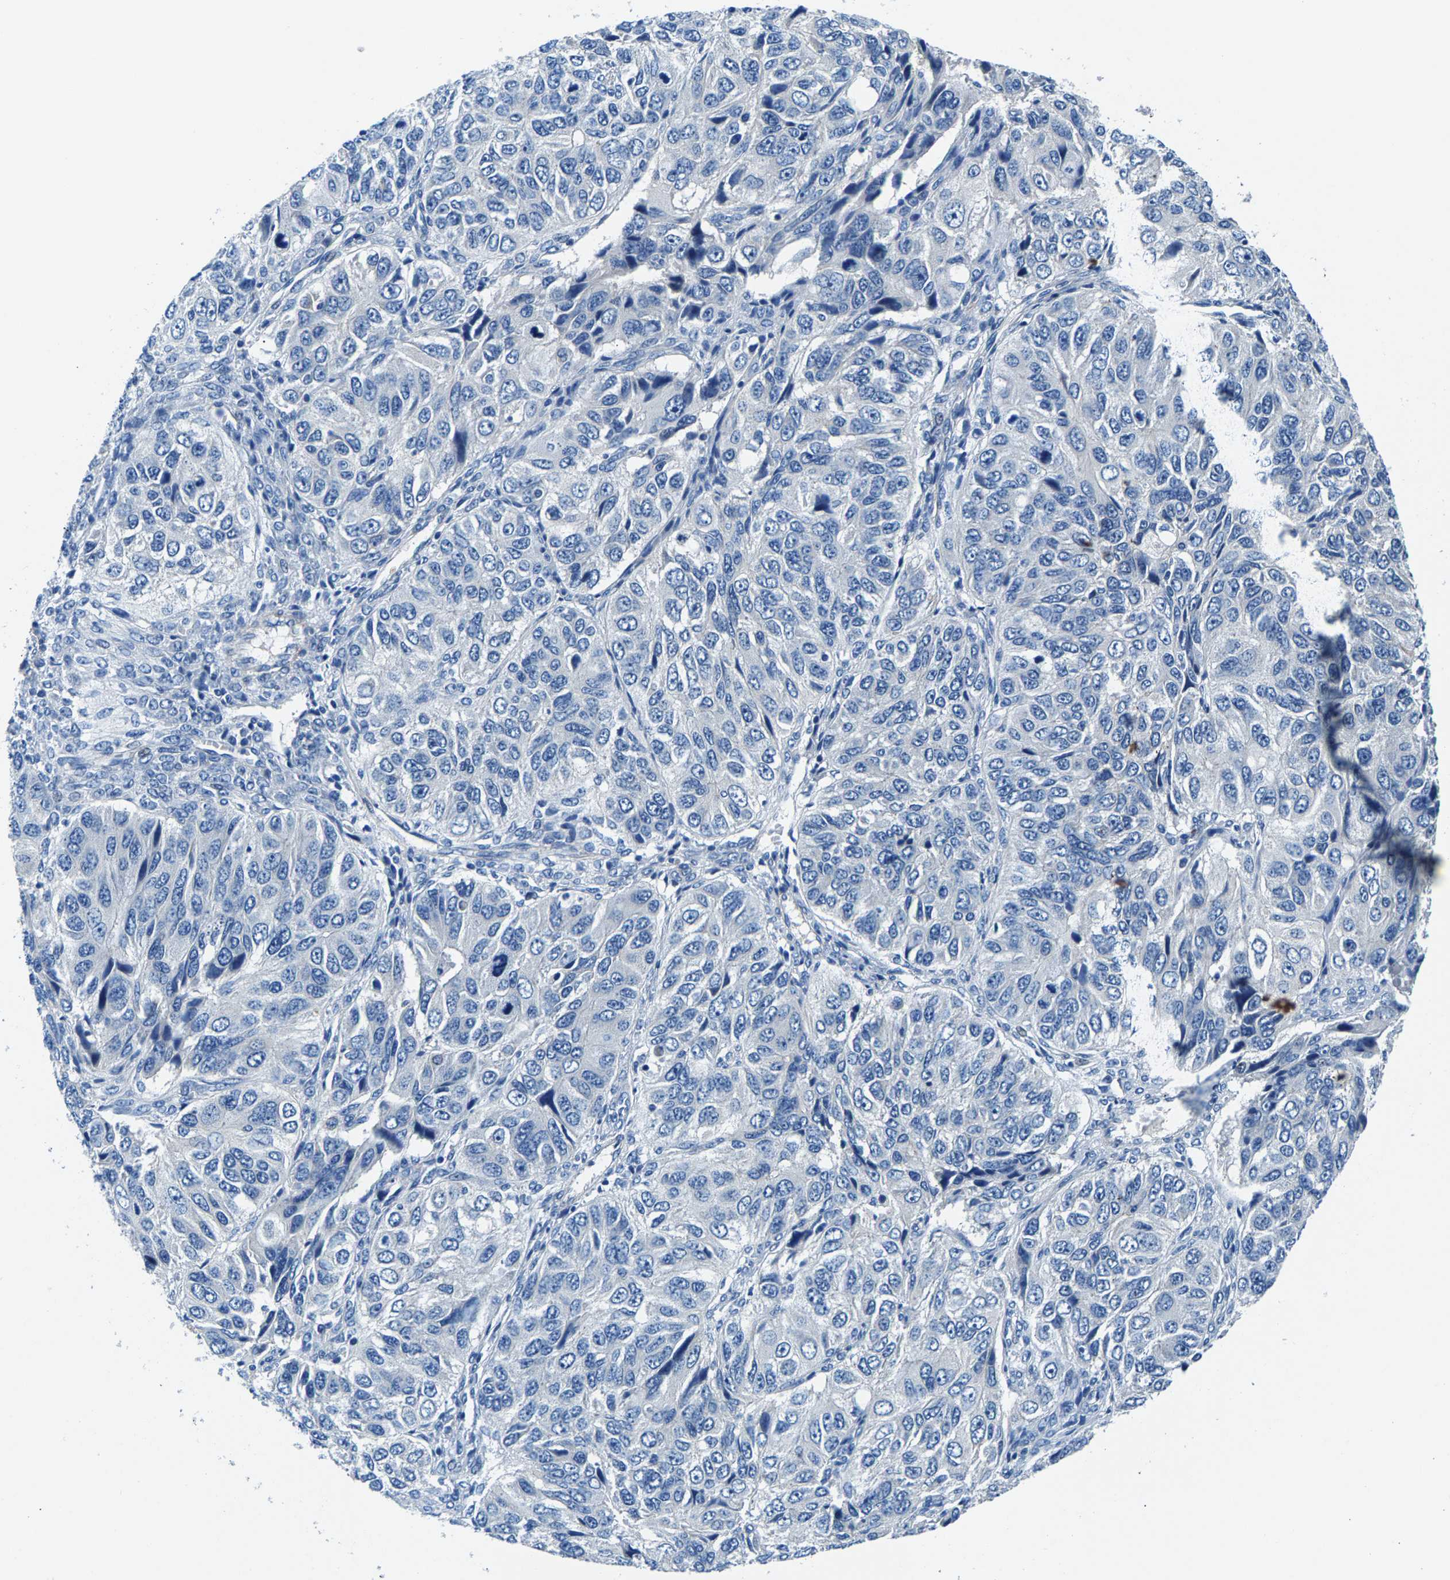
{"staining": {"intensity": "negative", "quantity": "none", "location": "none"}, "tissue": "ovarian cancer", "cell_type": "Tumor cells", "image_type": "cancer", "snomed": [{"axis": "morphology", "description": "Carcinoma, endometroid"}, {"axis": "topography", "description": "Ovary"}], "caption": "There is no significant expression in tumor cells of ovarian cancer.", "gene": "CDRT4", "patient": {"sex": "female", "age": 51}}